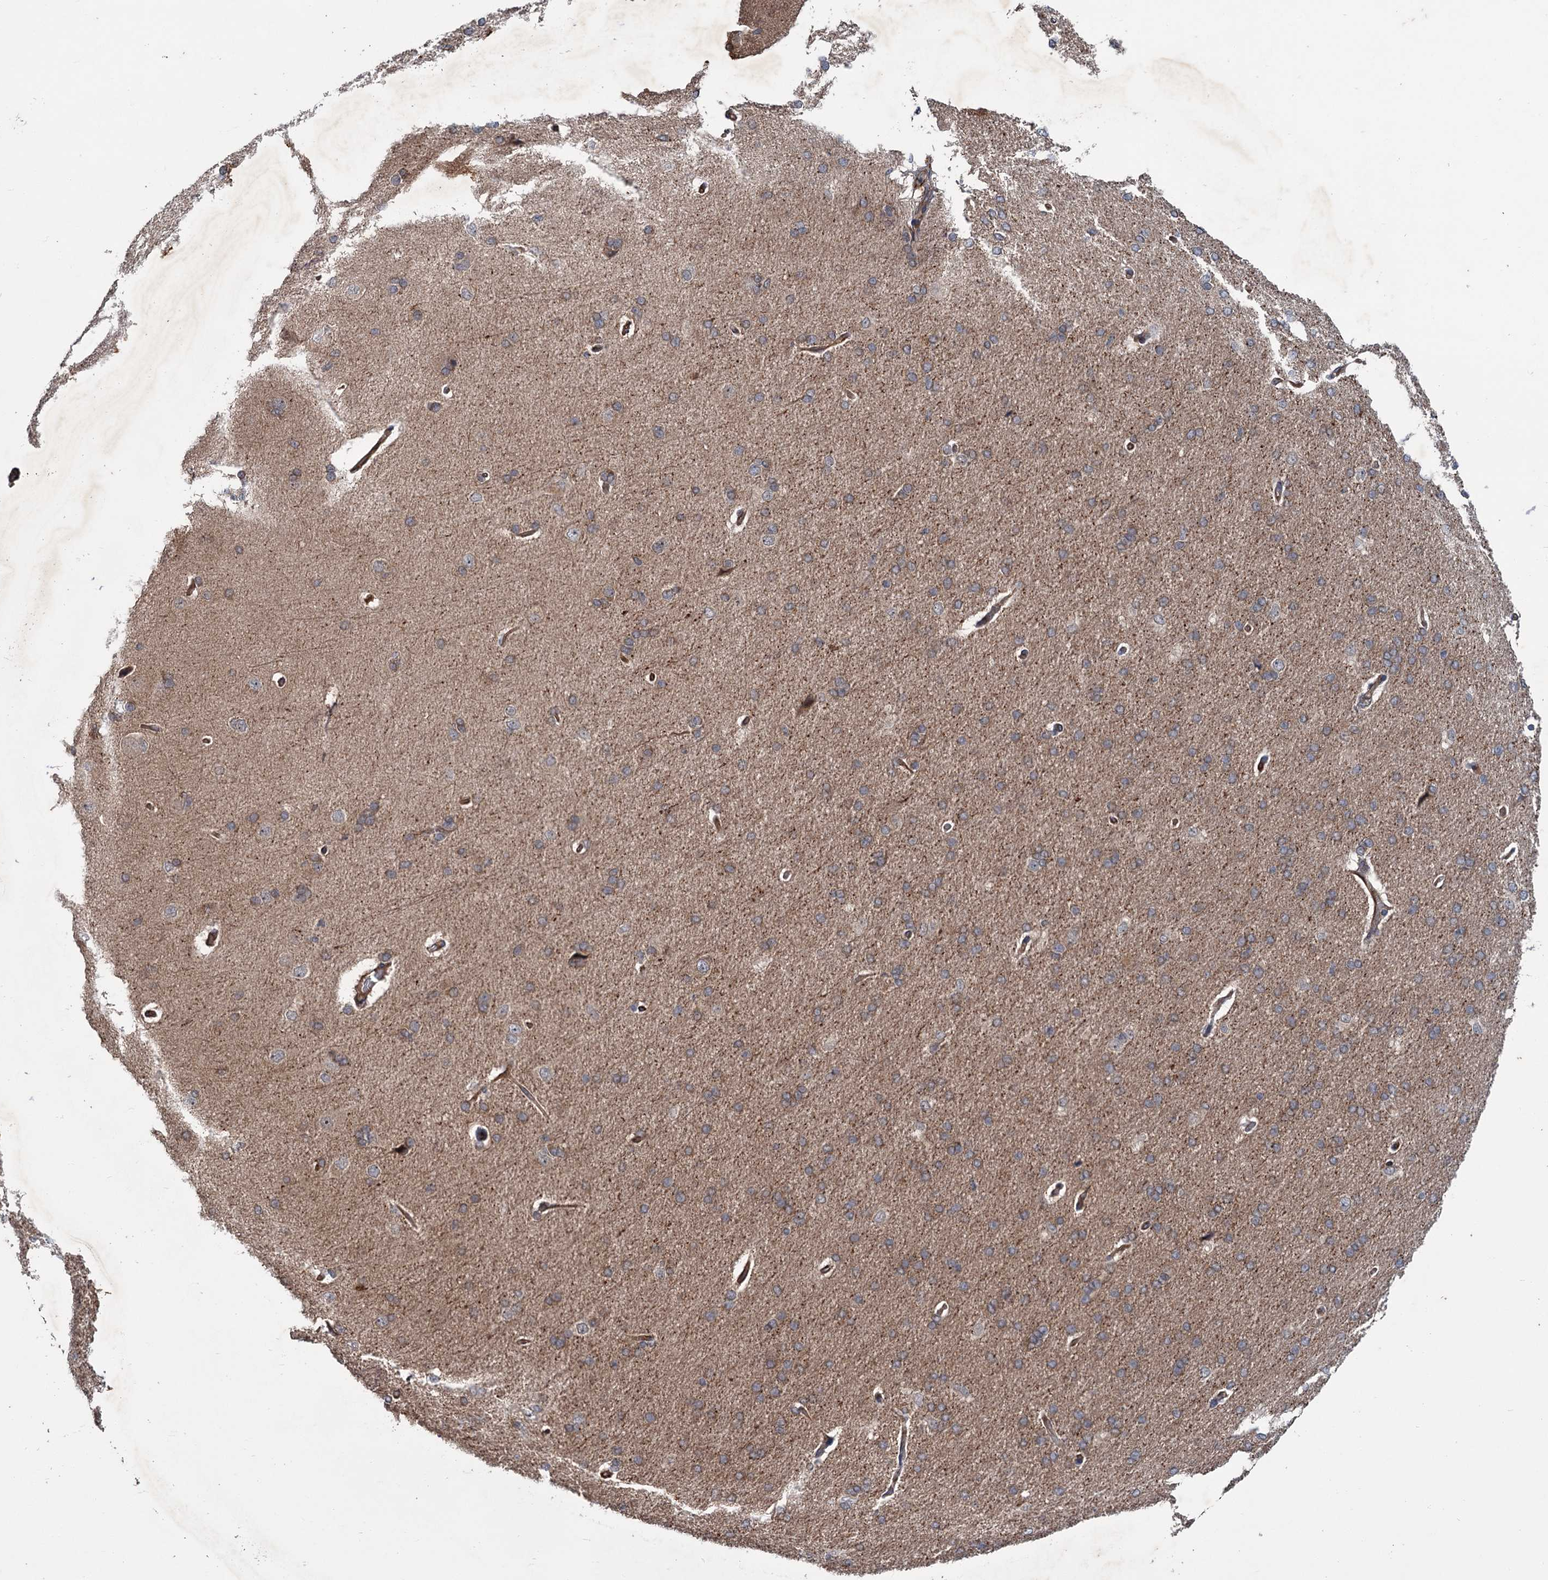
{"staining": {"intensity": "moderate", "quantity": ">75%", "location": "cytoplasmic/membranous"}, "tissue": "cerebral cortex", "cell_type": "Endothelial cells", "image_type": "normal", "snomed": [{"axis": "morphology", "description": "Normal tissue, NOS"}, {"axis": "topography", "description": "Cerebral cortex"}], "caption": "DAB immunohistochemical staining of normal cerebral cortex displays moderate cytoplasmic/membranous protein staining in approximately >75% of endothelial cells.", "gene": "PKN2", "patient": {"sex": "male", "age": 62}}